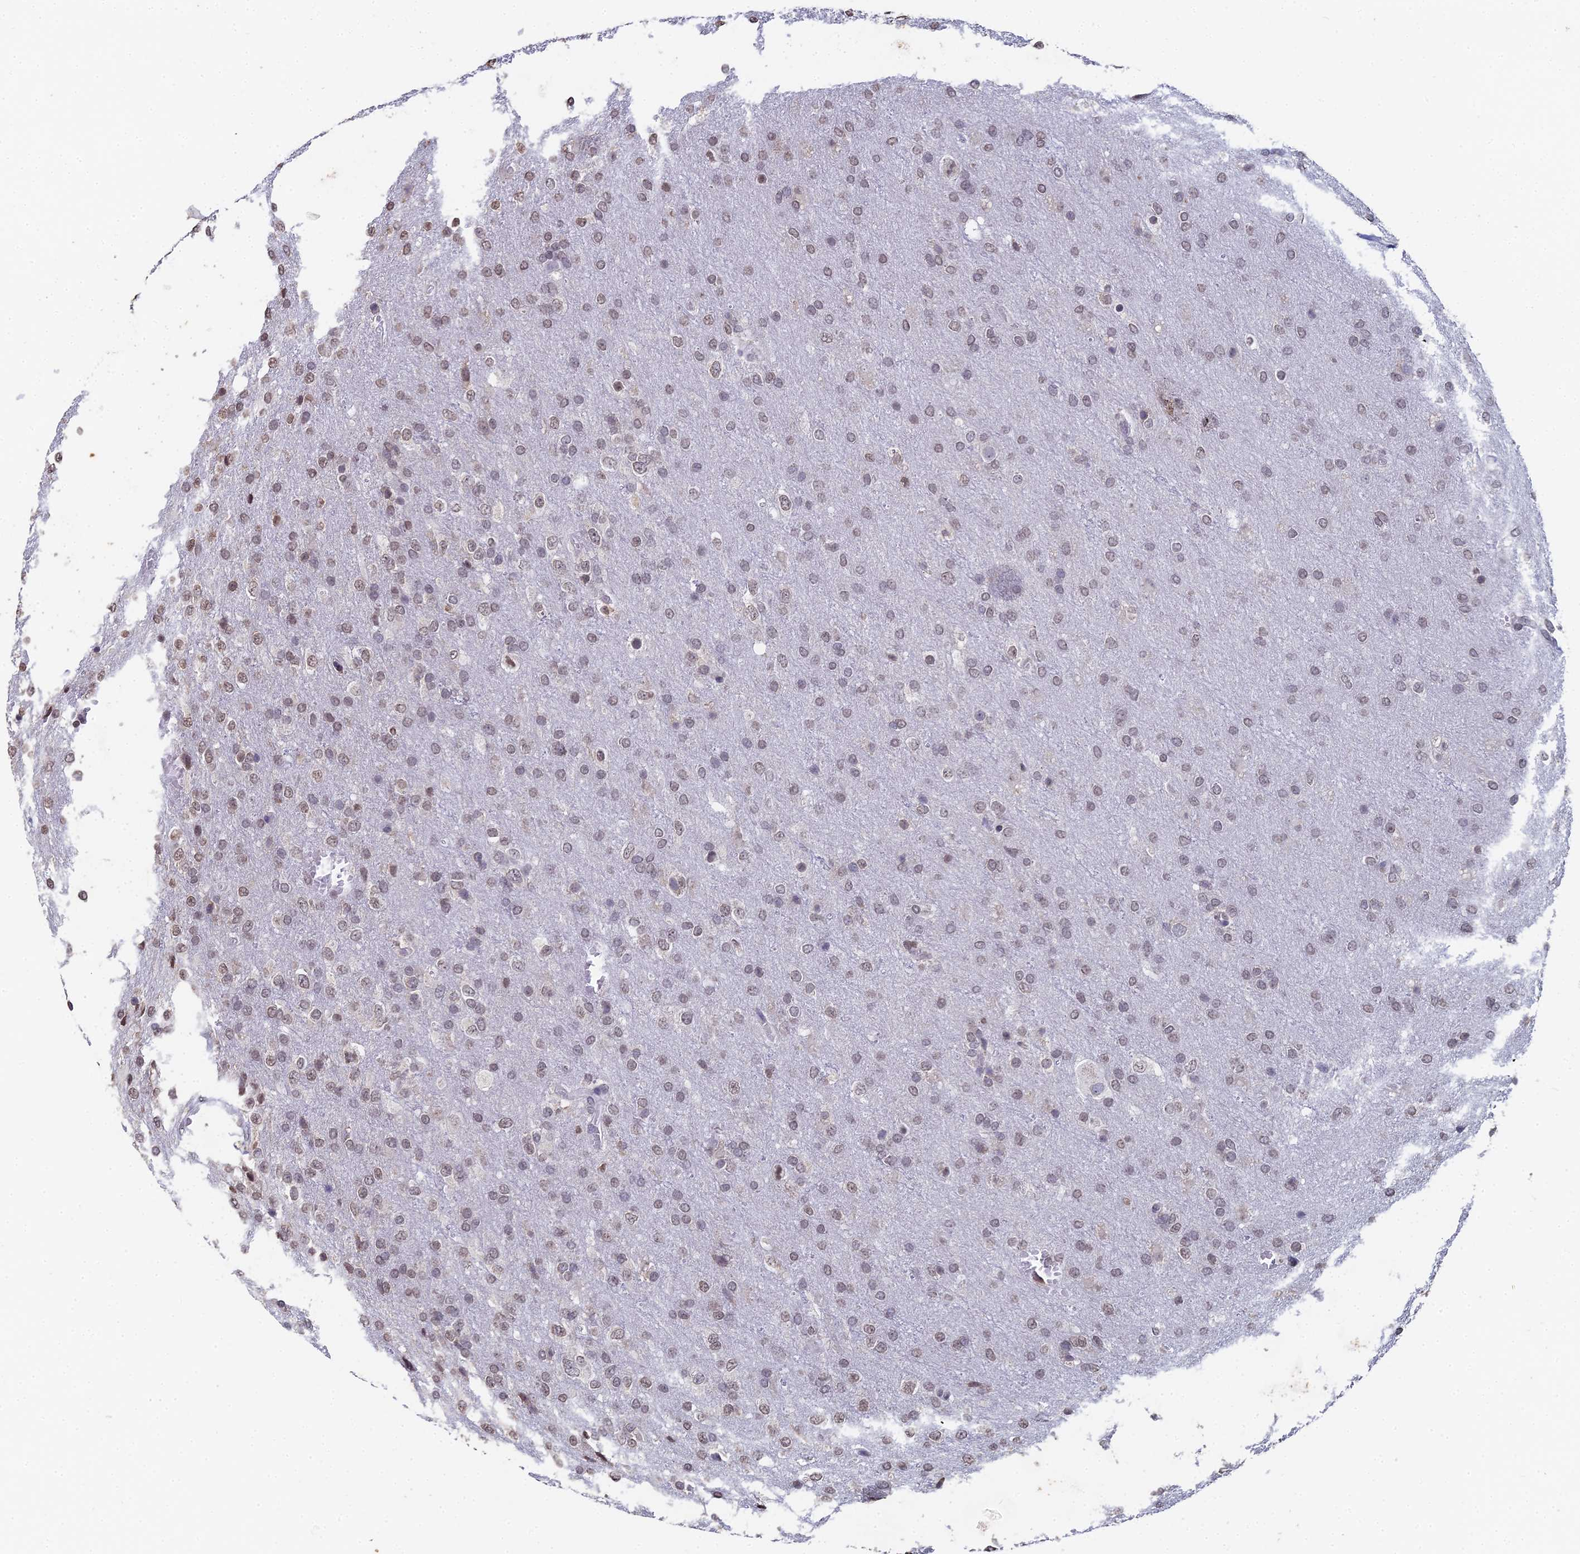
{"staining": {"intensity": "weak", "quantity": "25%-75%", "location": "nuclear"}, "tissue": "glioma", "cell_type": "Tumor cells", "image_type": "cancer", "snomed": [{"axis": "morphology", "description": "Glioma, malignant, High grade"}, {"axis": "topography", "description": "Brain"}], "caption": "Glioma stained for a protein reveals weak nuclear positivity in tumor cells.", "gene": "PRR22", "patient": {"sex": "female", "age": 74}}